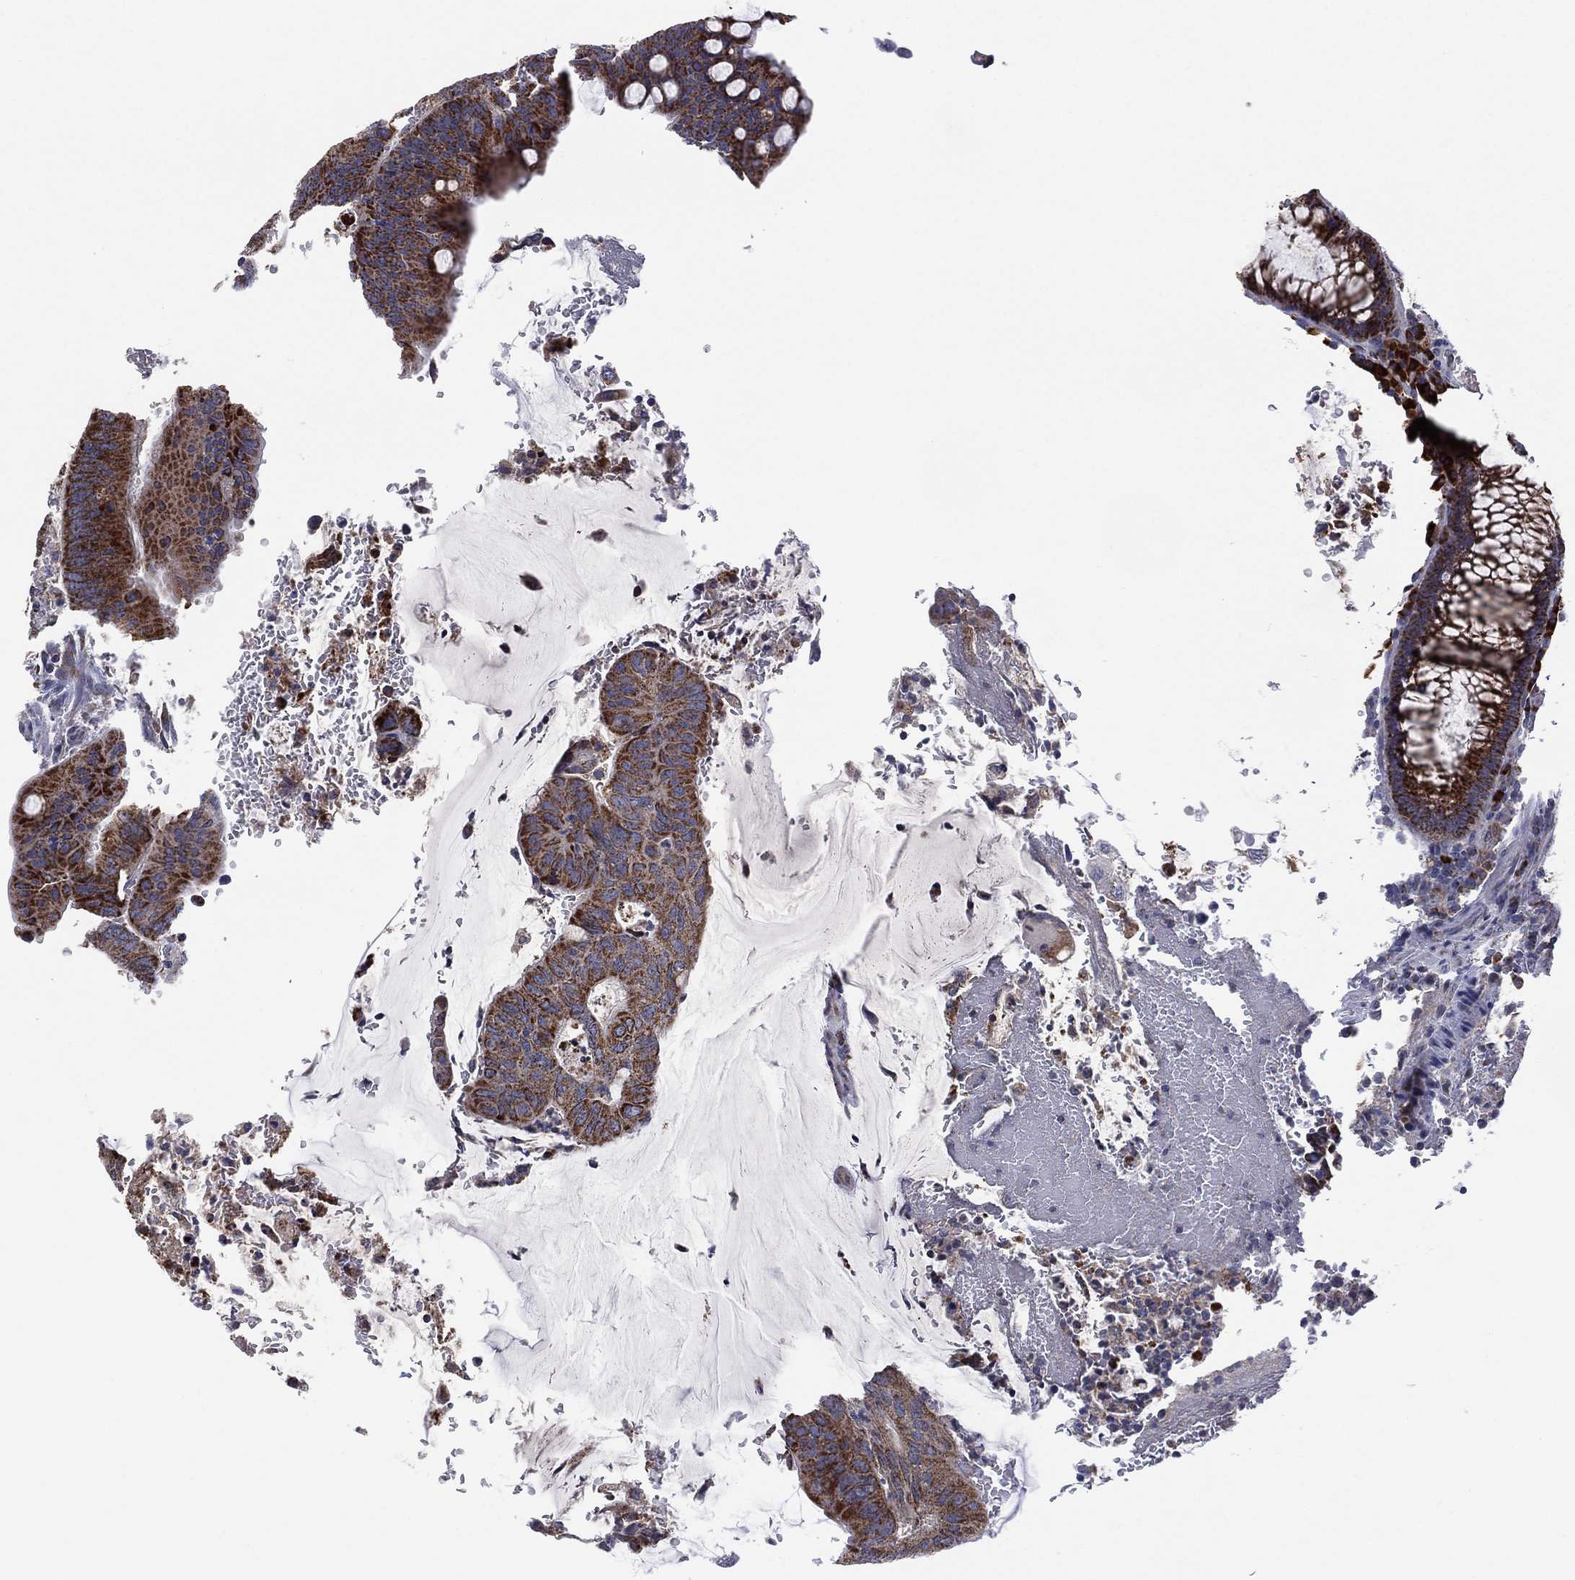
{"staining": {"intensity": "strong", "quantity": "25%-75%", "location": "cytoplasmic/membranous"}, "tissue": "colorectal cancer", "cell_type": "Tumor cells", "image_type": "cancer", "snomed": [{"axis": "morphology", "description": "Normal tissue, NOS"}, {"axis": "morphology", "description": "Adenocarcinoma, NOS"}, {"axis": "topography", "description": "Rectum"}], "caption": "Colorectal adenocarcinoma tissue demonstrates strong cytoplasmic/membranous positivity in approximately 25%-75% of tumor cells, visualized by immunohistochemistry. (brown staining indicates protein expression, while blue staining denotes nuclei).", "gene": "PPP2R5A", "patient": {"sex": "male", "age": 92}}